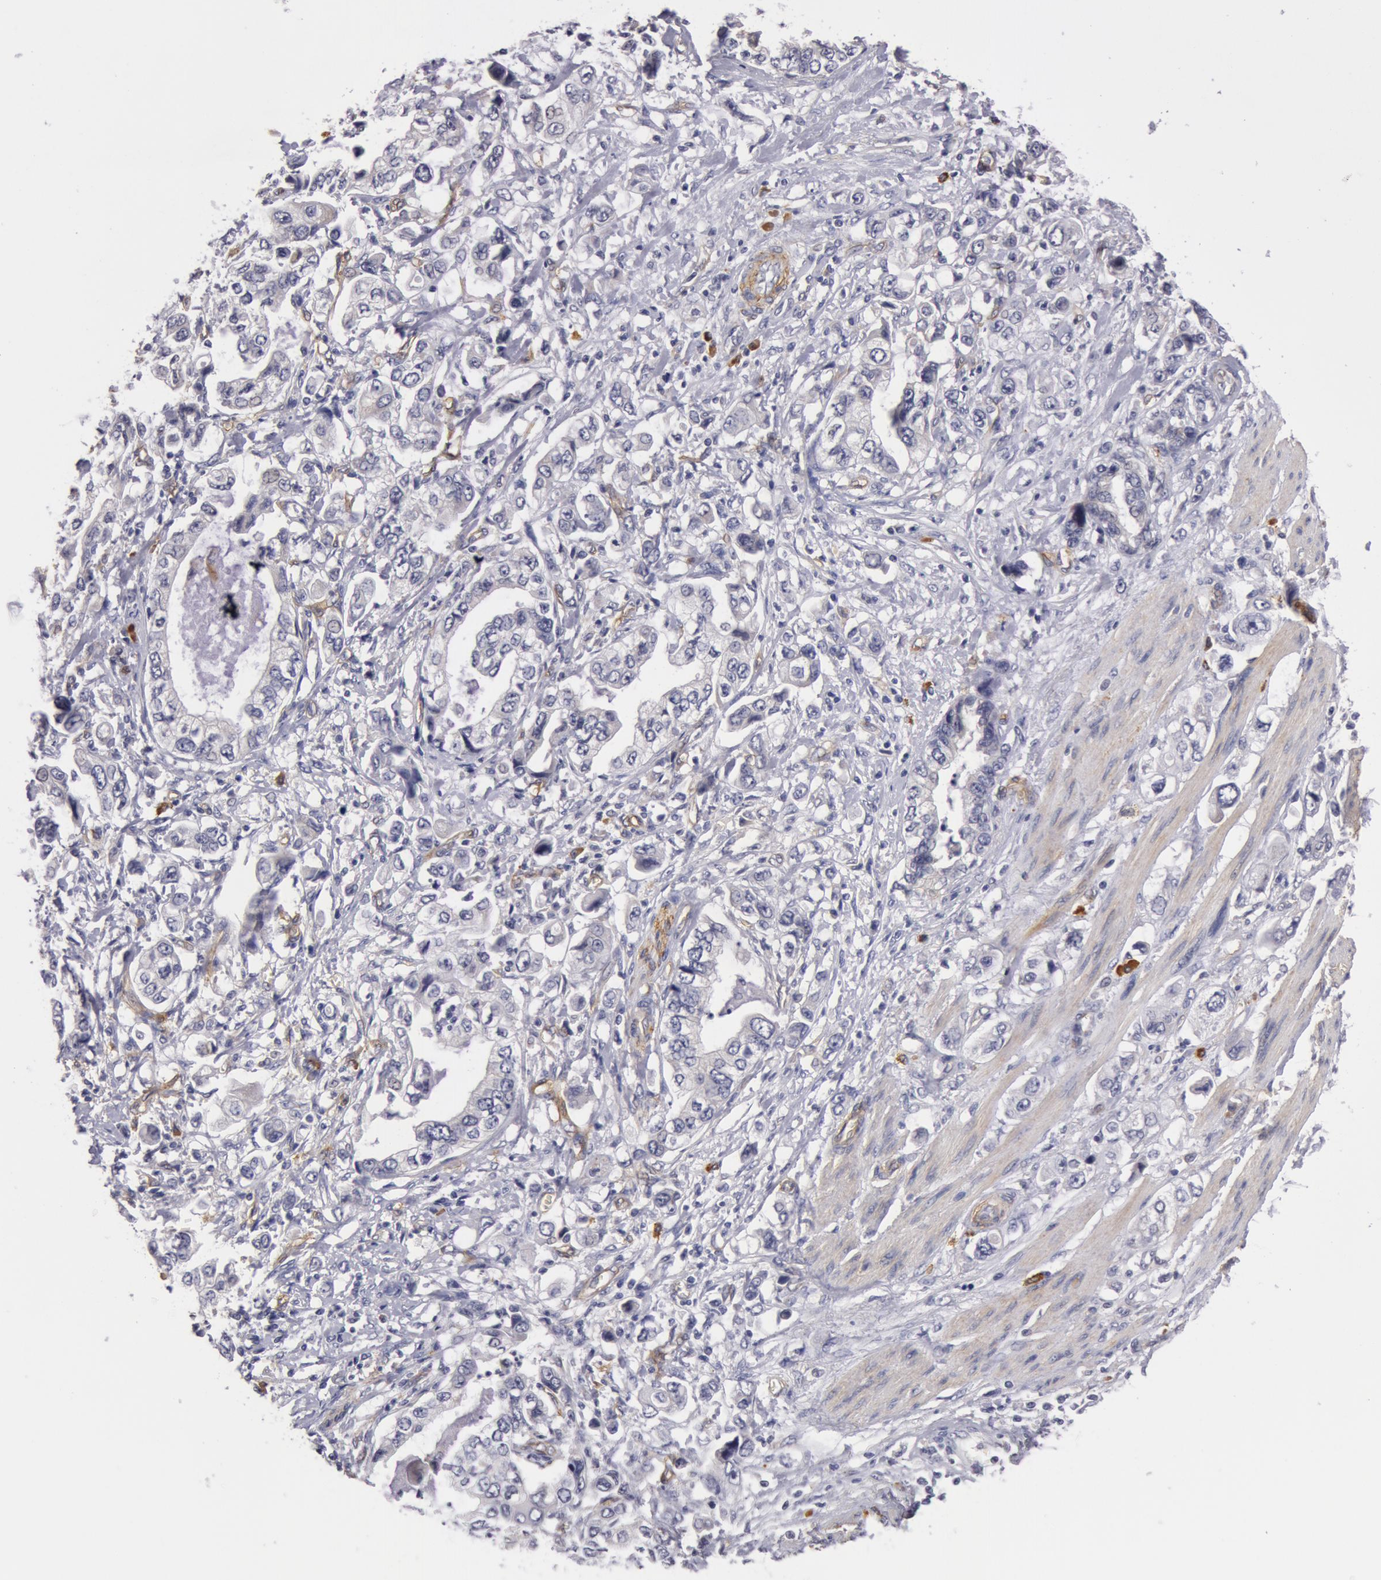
{"staining": {"intensity": "negative", "quantity": "none", "location": "none"}, "tissue": "stomach cancer", "cell_type": "Tumor cells", "image_type": "cancer", "snomed": [{"axis": "morphology", "description": "Adenocarcinoma, NOS"}, {"axis": "topography", "description": "Pancreas"}, {"axis": "topography", "description": "Stomach, upper"}], "caption": "Immunohistochemical staining of human stomach cancer (adenocarcinoma) demonstrates no significant positivity in tumor cells.", "gene": "IL23A", "patient": {"sex": "male", "age": 77}}